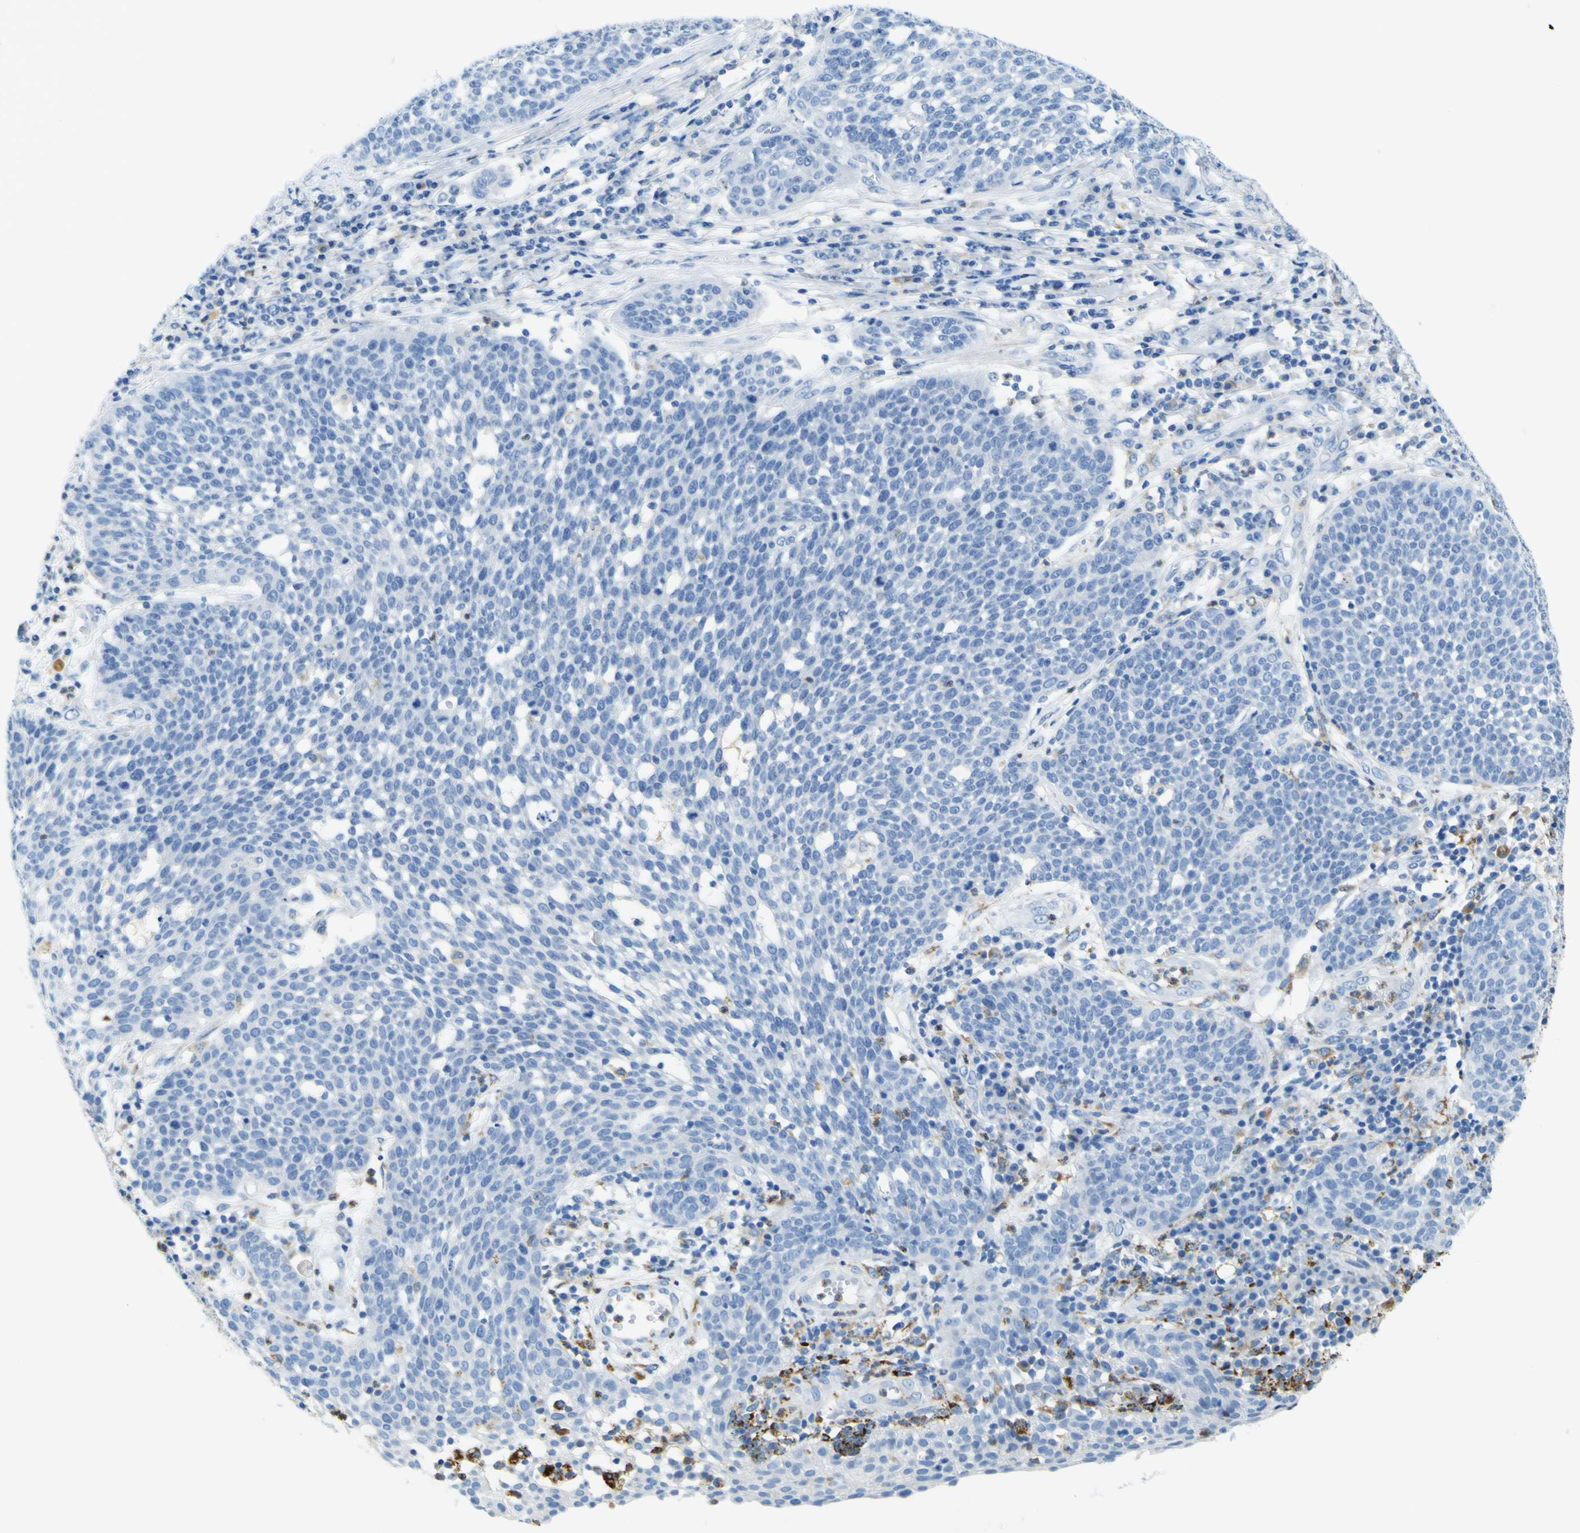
{"staining": {"intensity": "negative", "quantity": "none", "location": "none"}, "tissue": "cervical cancer", "cell_type": "Tumor cells", "image_type": "cancer", "snomed": [{"axis": "morphology", "description": "Squamous cell carcinoma, NOS"}, {"axis": "topography", "description": "Cervix"}], "caption": "Immunohistochemistry of human cervical cancer (squamous cell carcinoma) displays no expression in tumor cells. (DAB (3,3'-diaminobenzidine) immunohistochemistry with hematoxylin counter stain).", "gene": "ACSL1", "patient": {"sex": "female", "age": 34}}